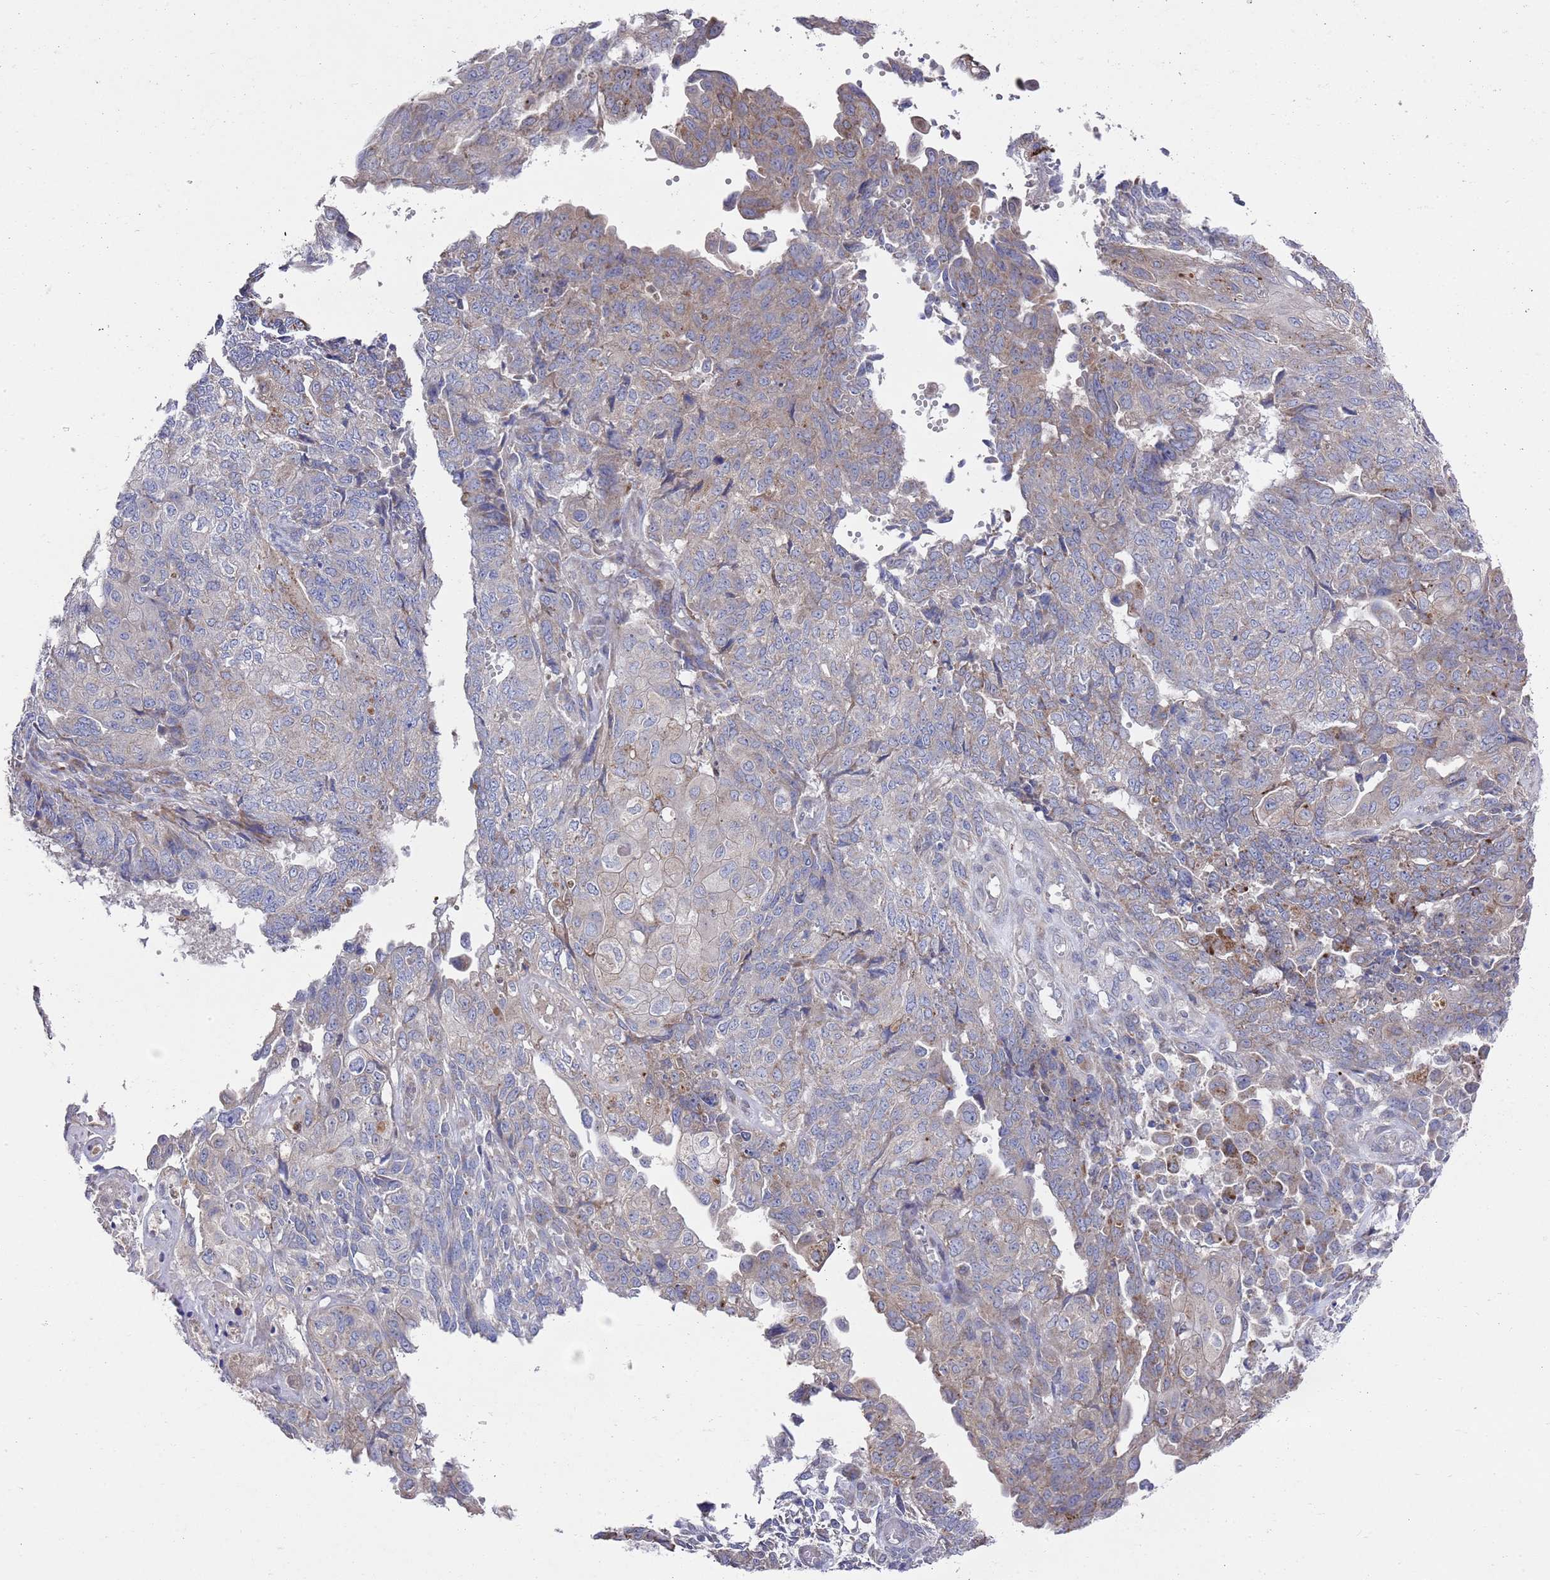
{"staining": {"intensity": "weak", "quantity": "25%-75%", "location": "cytoplasmic/membranous"}, "tissue": "endometrial cancer", "cell_type": "Tumor cells", "image_type": "cancer", "snomed": [{"axis": "morphology", "description": "Adenocarcinoma, NOS"}, {"axis": "topography", "description": "Endometrium"}], "caption": "This is an image of immunohistochemistry staining of adenocarcinoma (endometrial), which shows weak expression in the cytoplasmic/membranous of tumor cells.", "gene": "NPEPPS", "patient": {"sex": "female", "age": 32}}